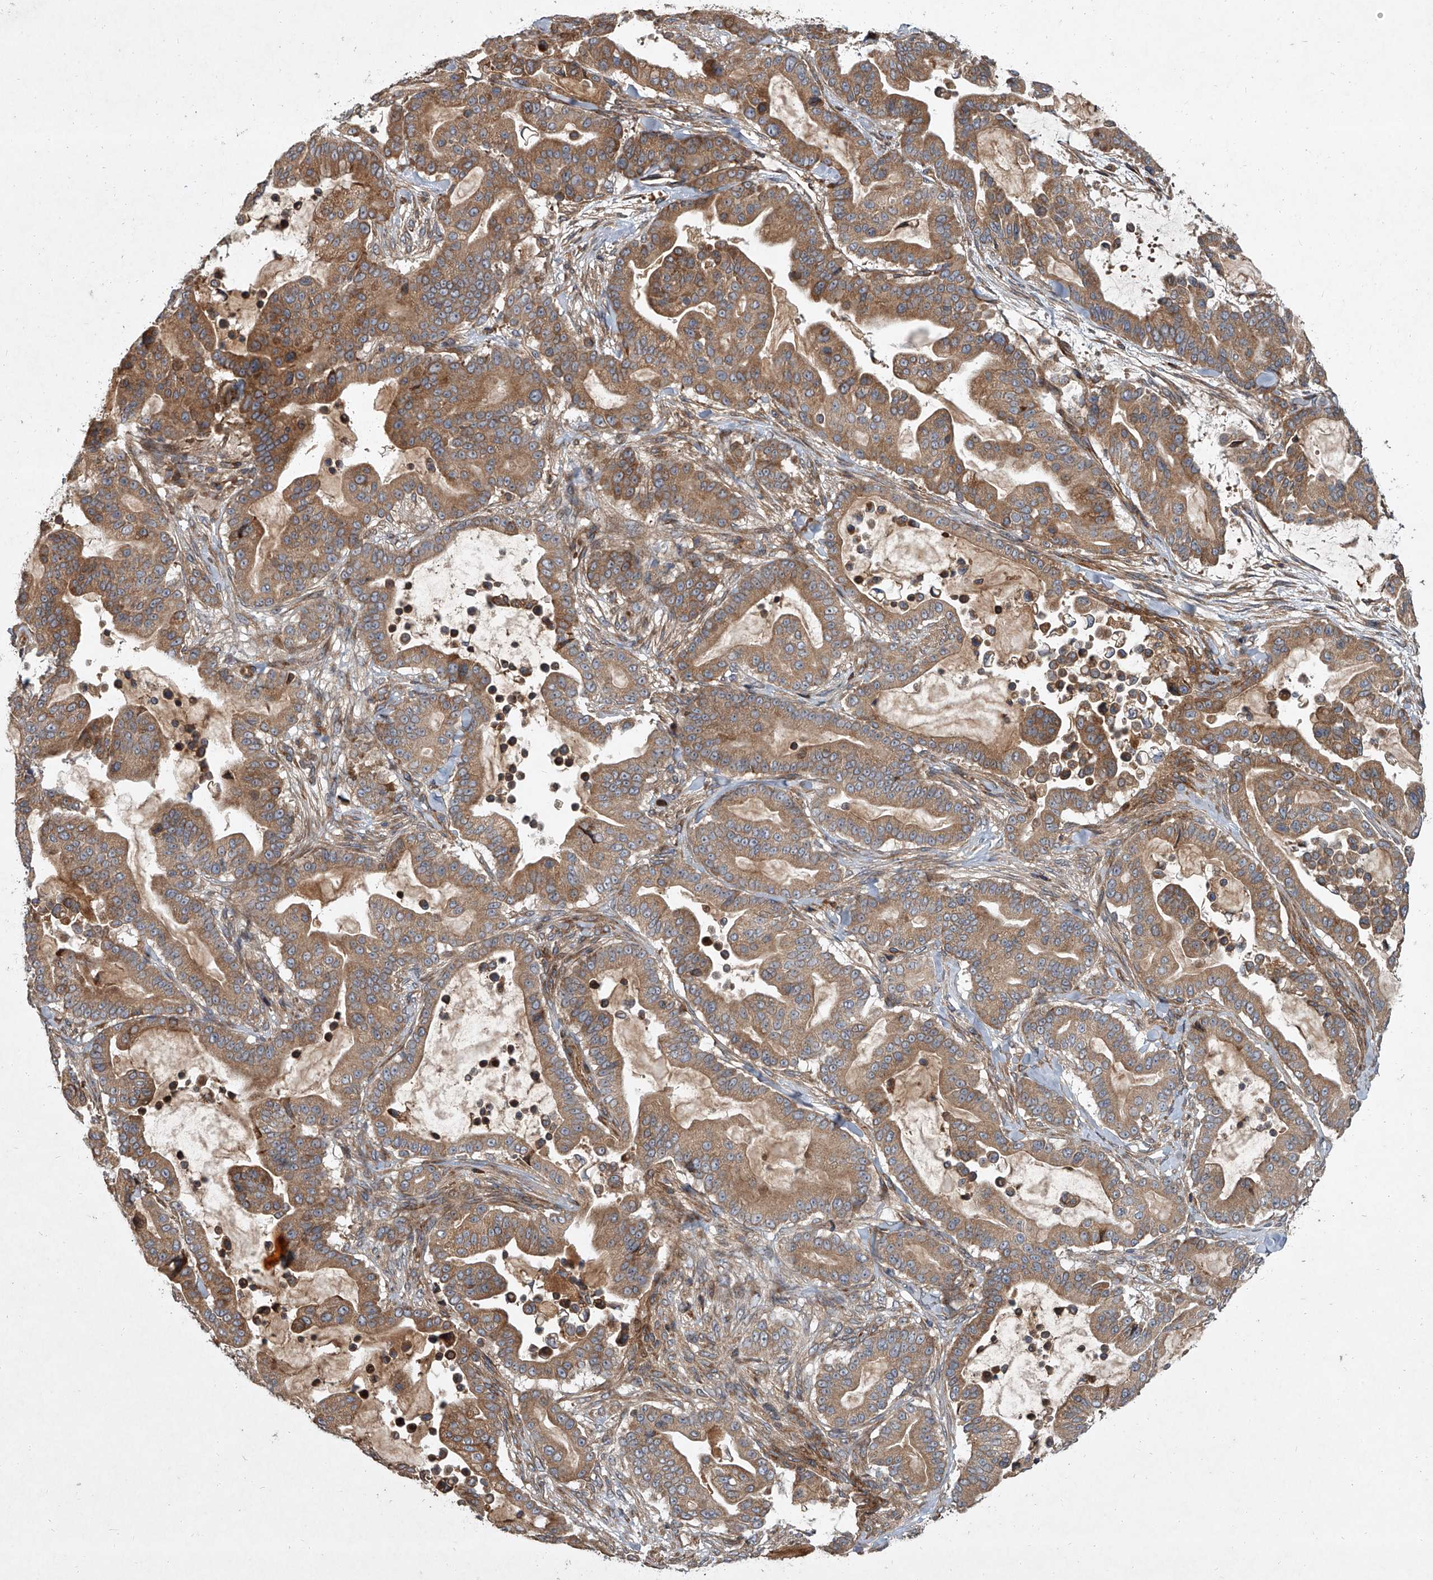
{"staining": {"intensity": "moderate", "quantity": ">75%", "location": "cytoplasmic/membranous"}, "tissue": "pancreatic cancer", "cell_type": "Tumor cells", "image_type": "cancer", "snomed": [{"axis": "morphology", "description": "Adenocarcinoma, NOS"}, {"axis": "topography", "description": "Pancreas"}], "caption": "There is medium levels of moderate cytoplasmic/membranous positivity in tumor cells of pancreatic cancer (adenocarcinoma), as demonstrated by immunohistochemical staining (brown color).", "gene": "EVA1C", "patient": {"sex": "male", "age": 63}}